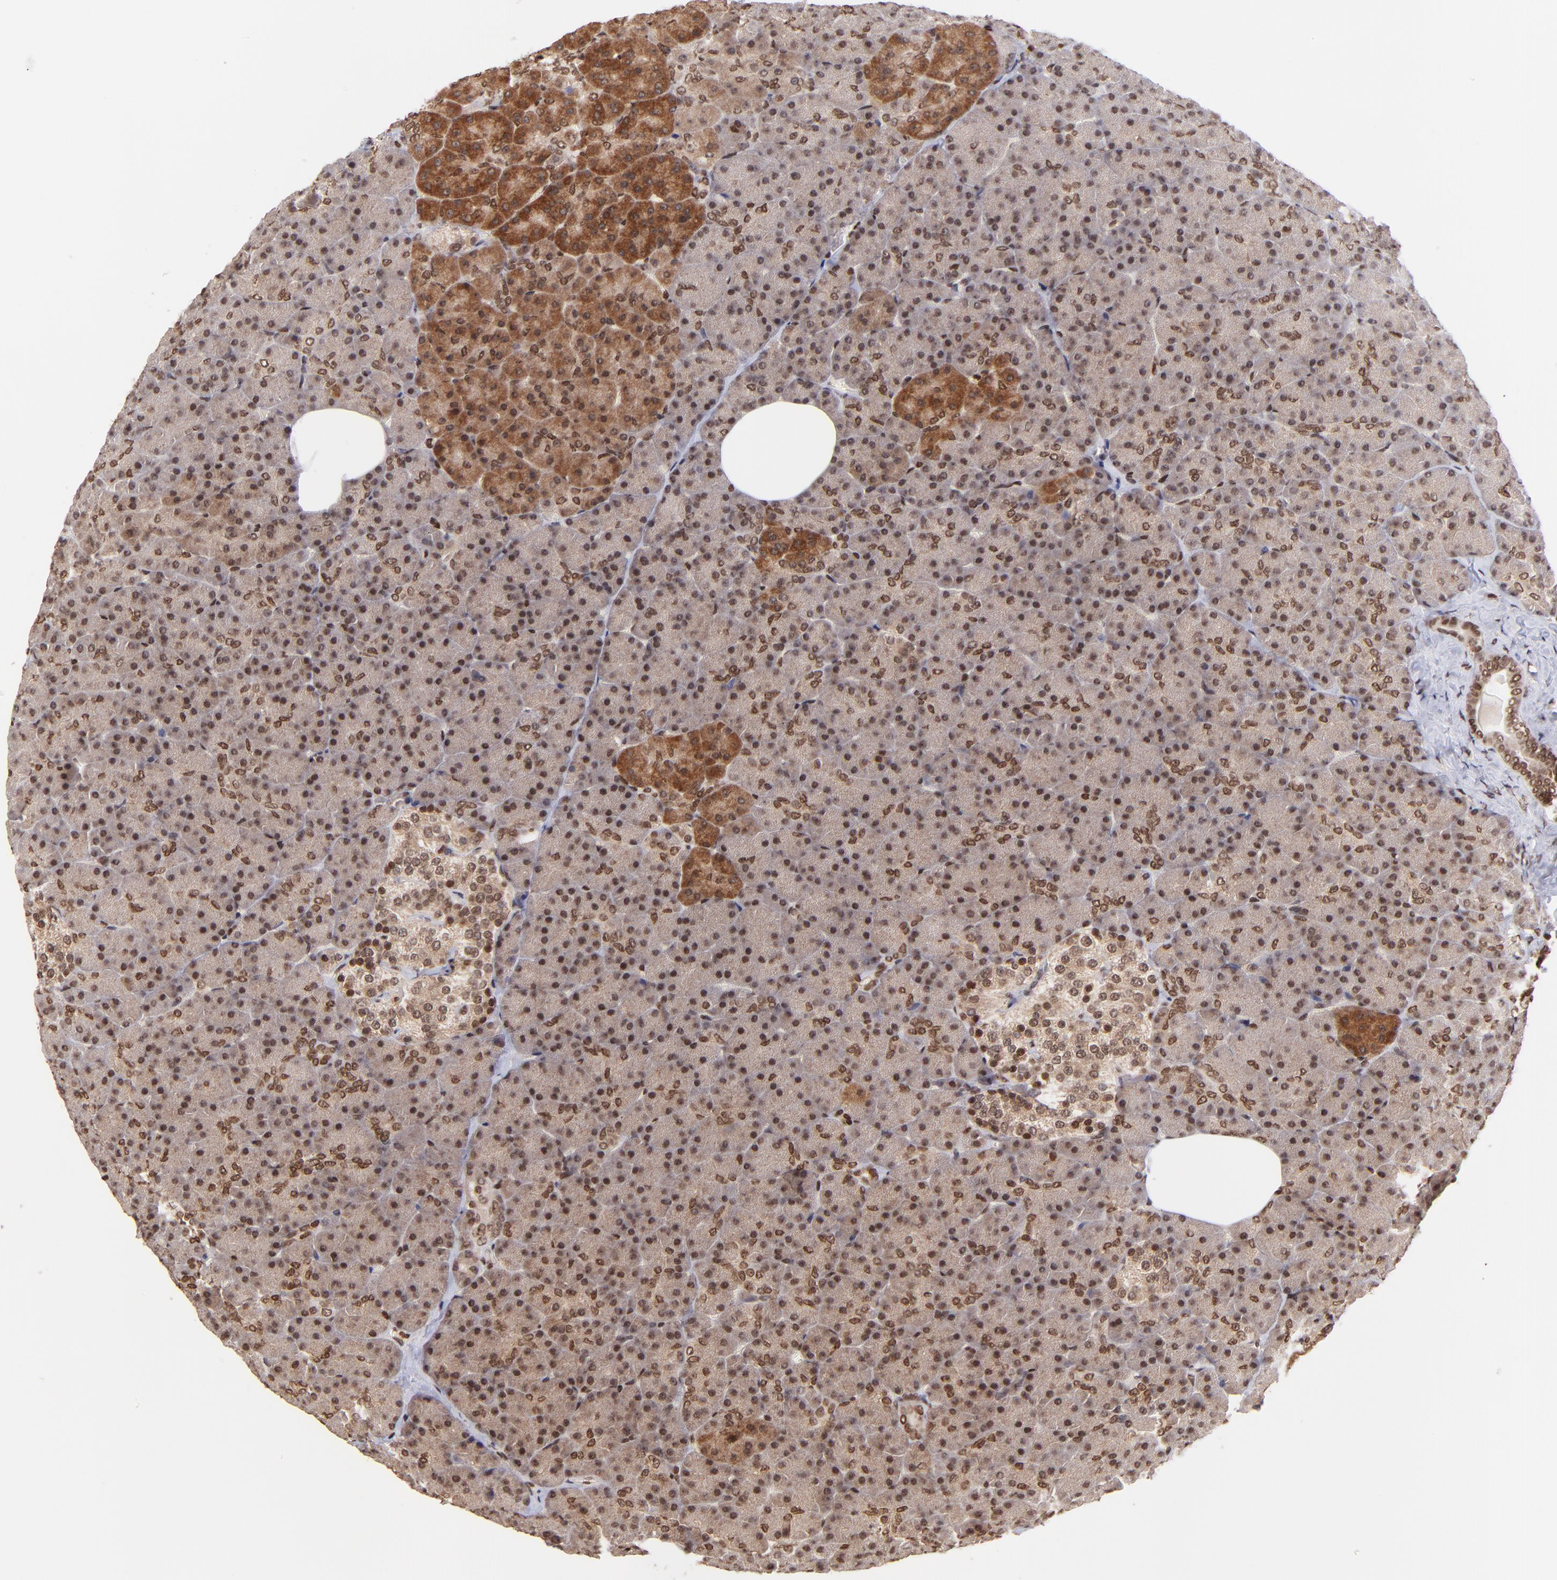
{"staining": {"intensity": "moderate", "quantity": ">75%", "location": "cytoplasmic/membranous,nuclear"}, "tissue": "pancreas", "cell_type": "Exocrine glandular cells", "image_type": "normal", "snomed": [{"axis": "morphology", "description": "Normal tissue, NOS"}, {"axis": "topography", "description": "Pancreas"}], "caption": "Brown immunohistochemical staining in unremarkable pancreas demonstrates moderate cytoplasmic/membranous,nuclear expression in approximately >75% of exocrine glandular cells. (brown staining indicates protein expression, while blue staining denotes nuclei).", "gene": "WDR25", "patient": {"sex": "female", "age": 35}}